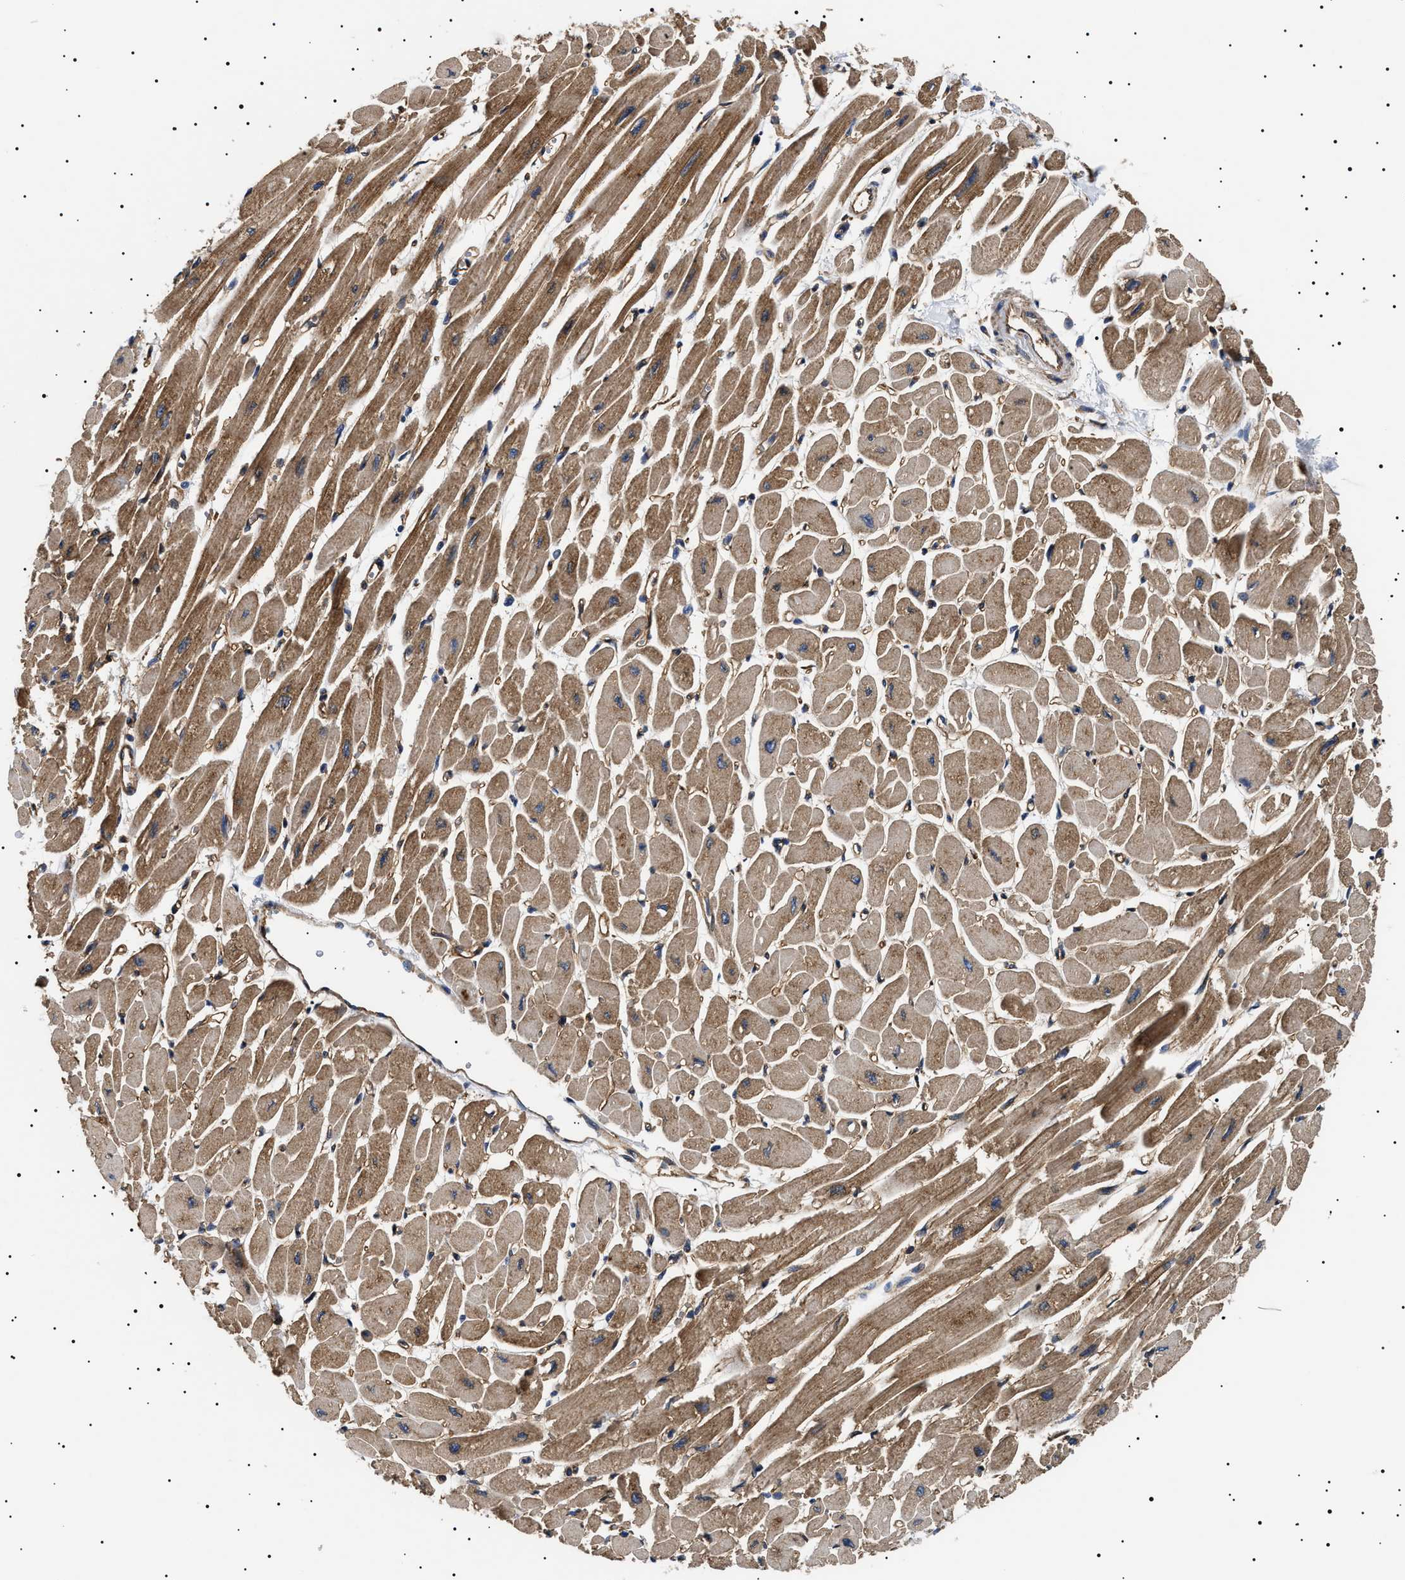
{"staining": {"intensity": "moderate", "quantity": ">75%", "location": "cytoplasmic/membranous"}, "tissue": "heart muscle", "cell_type": "Cardiomyocytes", "image_type": "normal", "snomed": [{"axis": "morphology", "description": "Normal tissue, NOS"}, {"axis": "topography", "description": "Heart"}], "caption": "A brown stain highlights moderate cytoplasmic/membranous expression of a protein in cardiomyocytes of normal heart muscle. (DAB IHC, brown staining for protein, blue staining for nuclei).", "gene": "TPP2", "patient": {"sex": "female", "age": 54}}